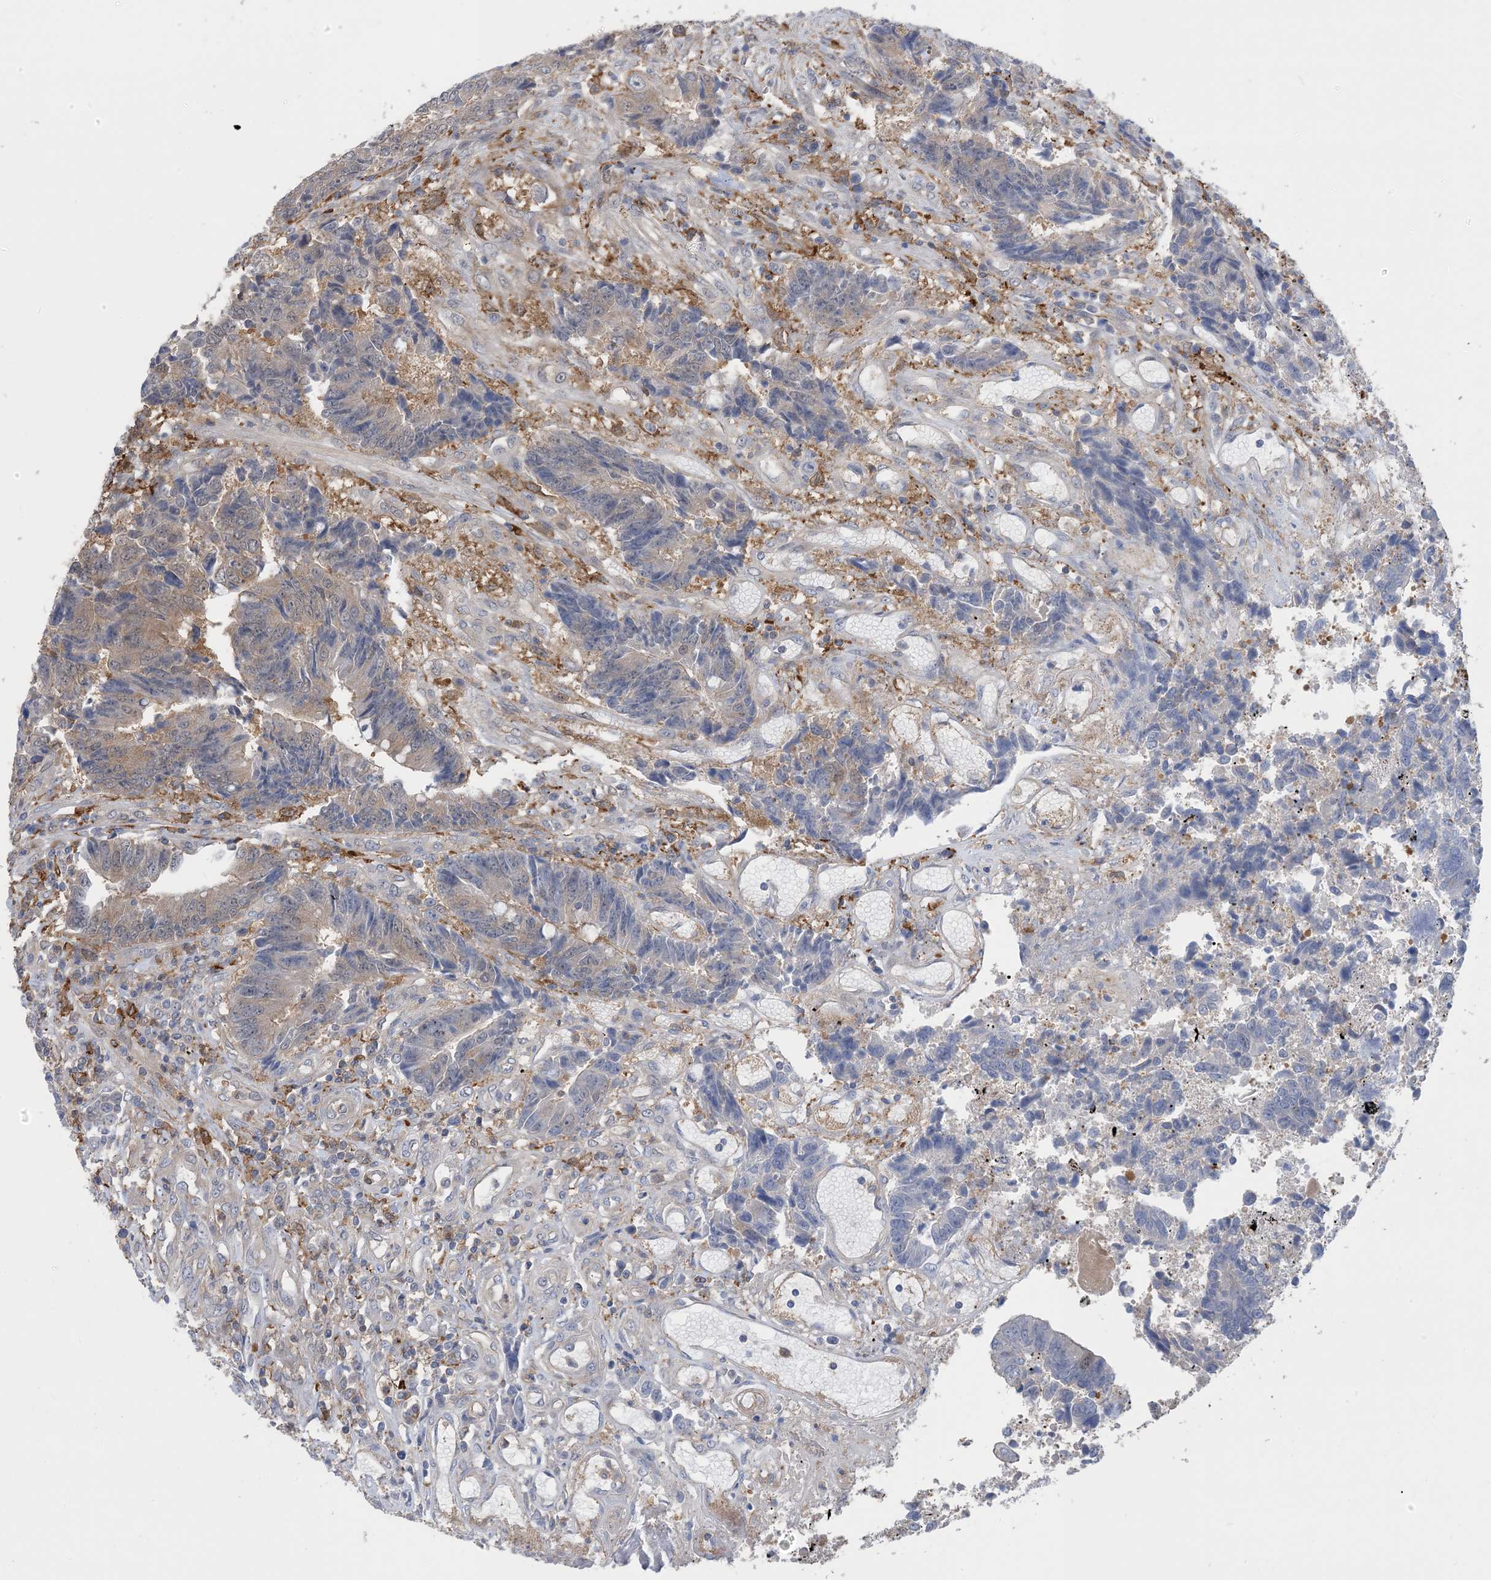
{"staining": {"intensity": "weak", "quantity": "25%-75%", "location": "cytoplasmic/membranous"}, "tissue": "colorectal cancer", "cell_type": "Tumor cells", "image_type": "cancer", "snomed": [{"axis": "morphology", "description": "Adenocarcinoma, NOS"}, {"axis": "topography", "description": "Rectum"}], "caption": "About 25%-75% of tumor cells in colorectal cancer reveal weak cytoplasmic/membranous protein positivity as visualized by brown immunohistochemical staining.", "gene": "HS1BP3", "patient": {"sex": "male", "age": 84}}